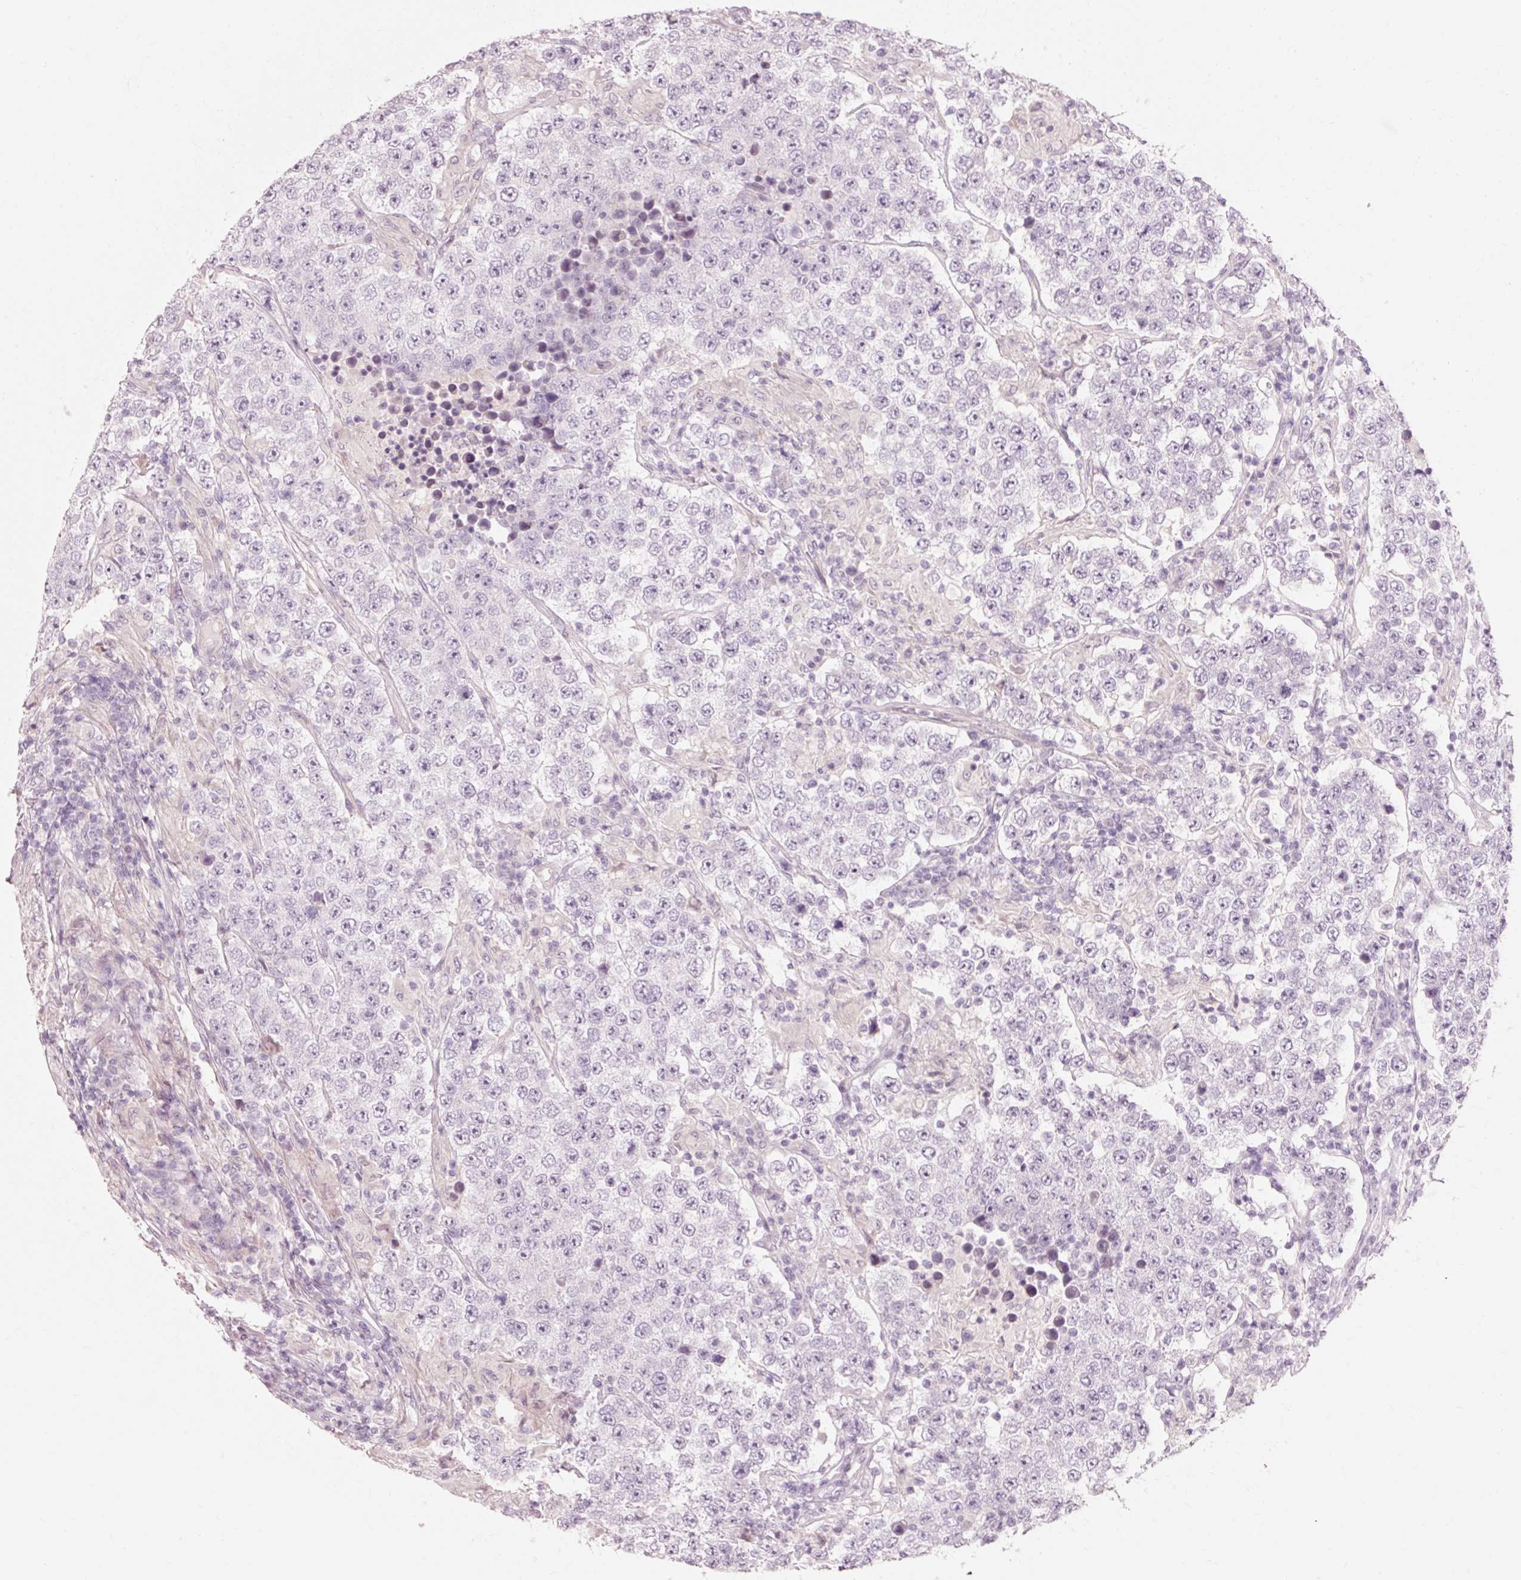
{"staining": {"intensity": "negative", "quantity": "none", "location": "none"}, "tissue": "testis cancer", "cell_type": "Tumor cells", "image_type": "cancer", "snomed": [{"axis": "morphology", "description": "Normal tissue, NOS"}, {"axis": "morphology", "description": "Urothelial carcinoma, High grade"}, {"axis": "morphology", "description": "Seminoma, NOS"}, {"axis": "morphology", "description": "Carcinoma, Embryonal, NOS"}, {"axis": "topography", "description": "Urinary bladder"}, {"axis": "topography", "description": "Testis"}], "caption": "Testis high-grade urothelial carcinoma was stained to show a protein in brown. There is no significant expression in tumor cells. (DAB IHC, high magnification).", "gene": "TRIM73", "patient": {"sex": "male", "age": 41}}